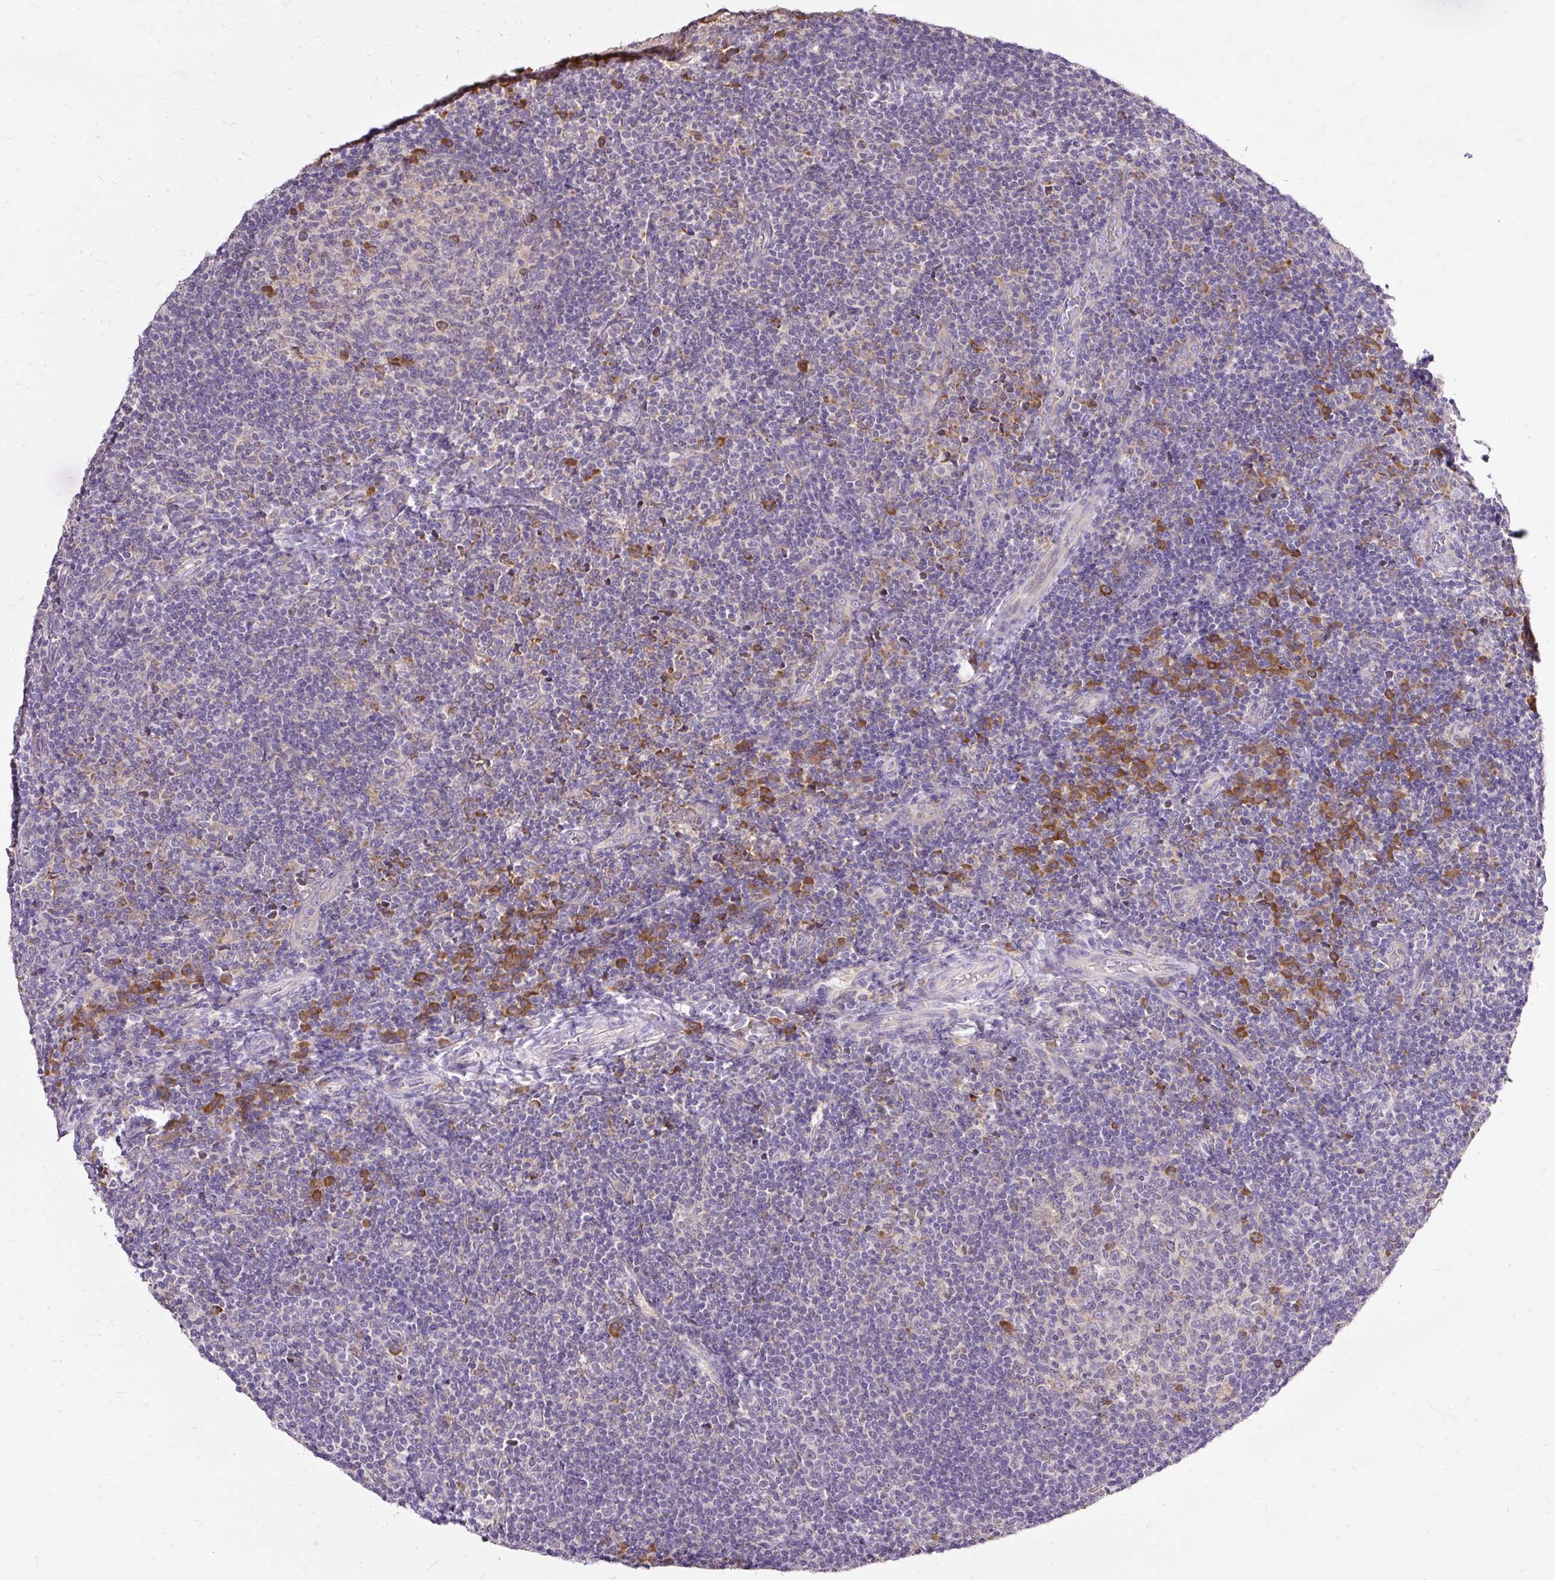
{"staining": {"intensity": "moderate", "quantity": "<25%", "location": "cytoplasmic/membranous"}, "tissue": "tonsil", "cell_type": "Germinal center cells", "image_type": "normal", "snomed": [{"axis": "morphology", "description": "Normal tissue, NOS"}, {"axis": "topography", "description": "Tonsil"}], "caption": "Tonsil stained with a protein marker reveals moderate staining in germinal center cells.", "gene": "SEC63", "patient": {"sex": "female", "age": 10}}